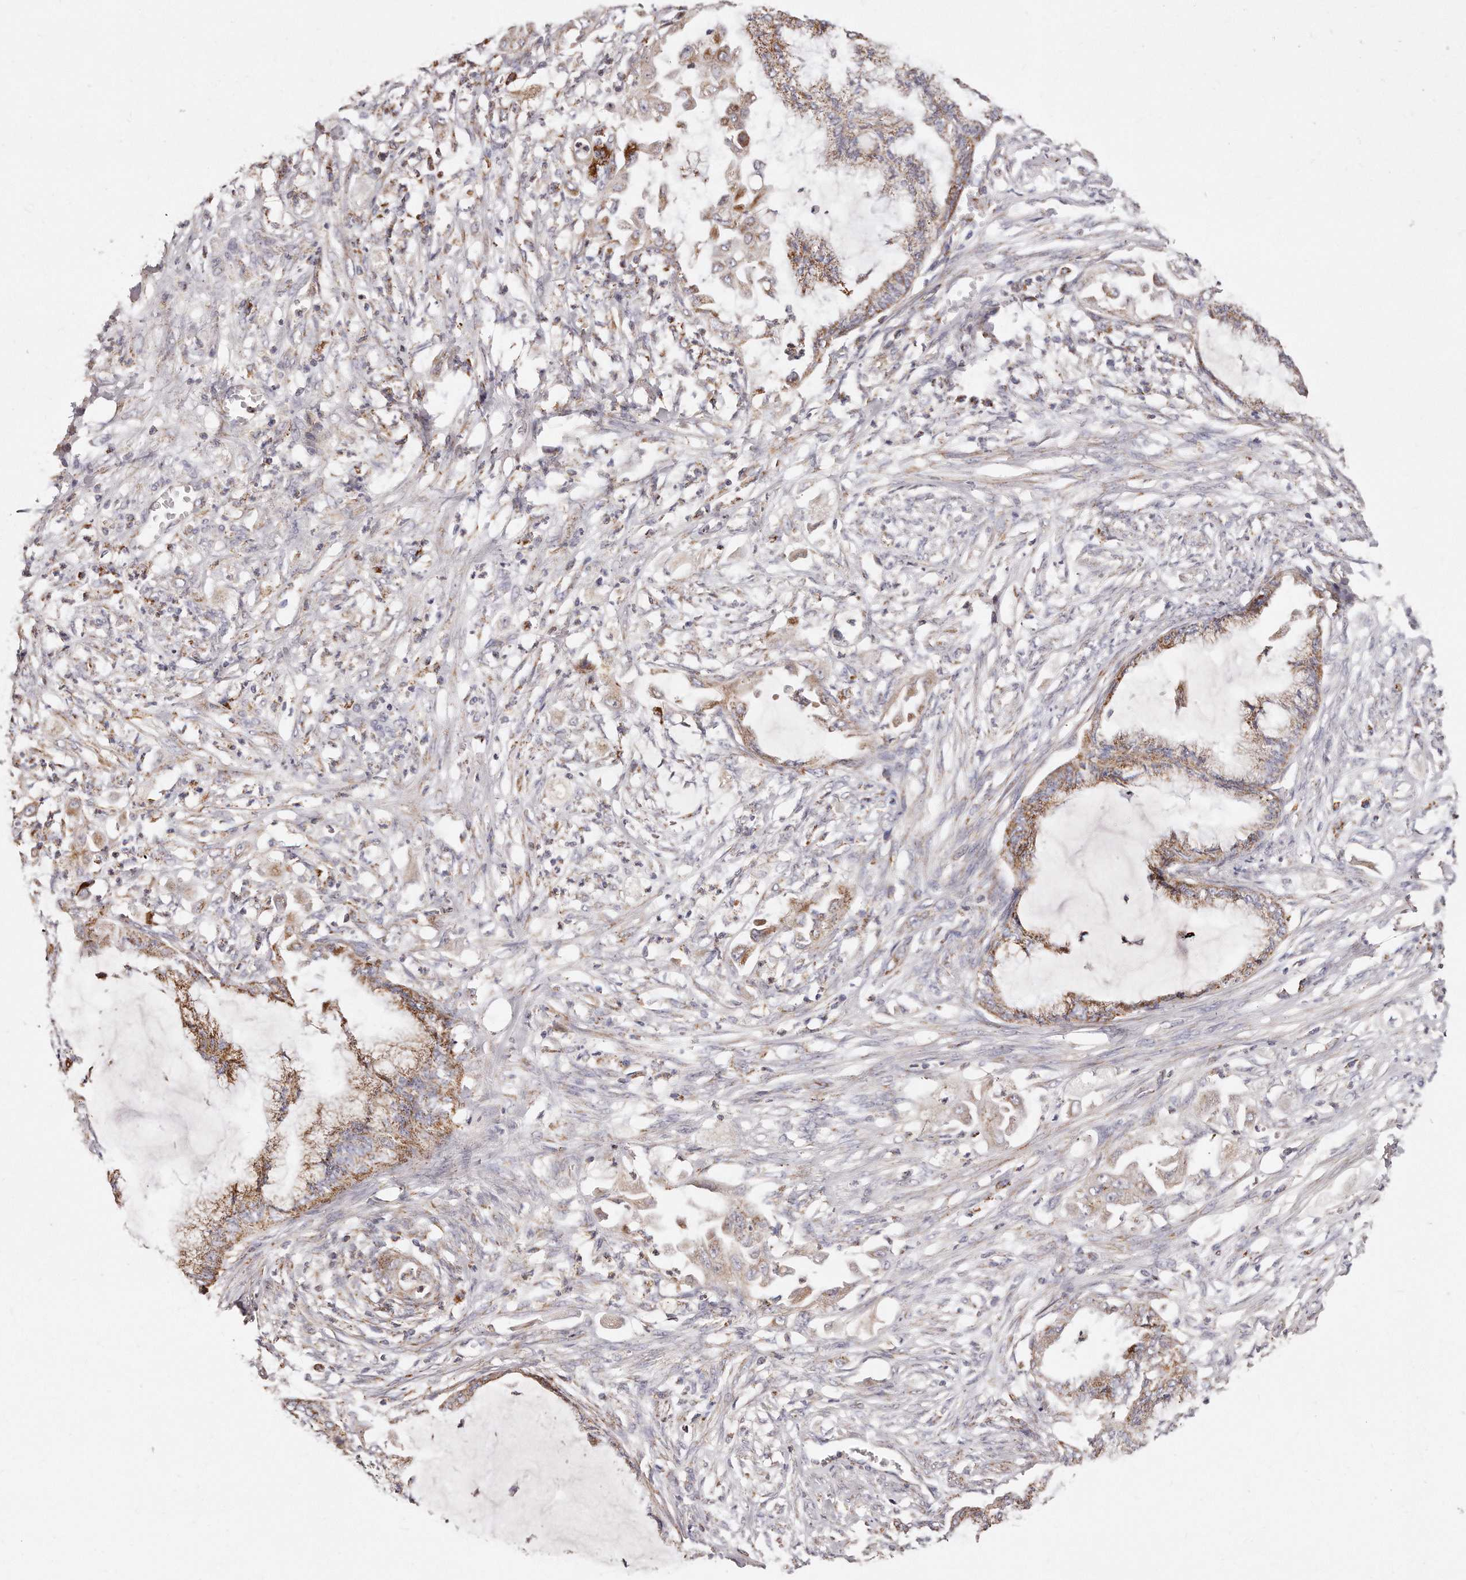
{"staining": {"intensity": "moderate", "quantity": ">75%", "location": "cytoplasmic/membranous"}, "tissue": "endometrial cancer", "cell_type": "Tumor cells", "image_type": "cancer", "snomed": [{"axis": "morphology", "description": "Adenocarcinoma, NOS"}, {"axis": "topography", "description": "Endometrium"}], "caption": "This is a photomicrograph of immunohistochemistry (IHC) staining of endometrial cancer (adenocarcinoma), which shows moderate staining in the cytoplasmic/membranous of tumor cells.", "gene": "RTKN", "patient": {"sex": "female", "age": 86}}